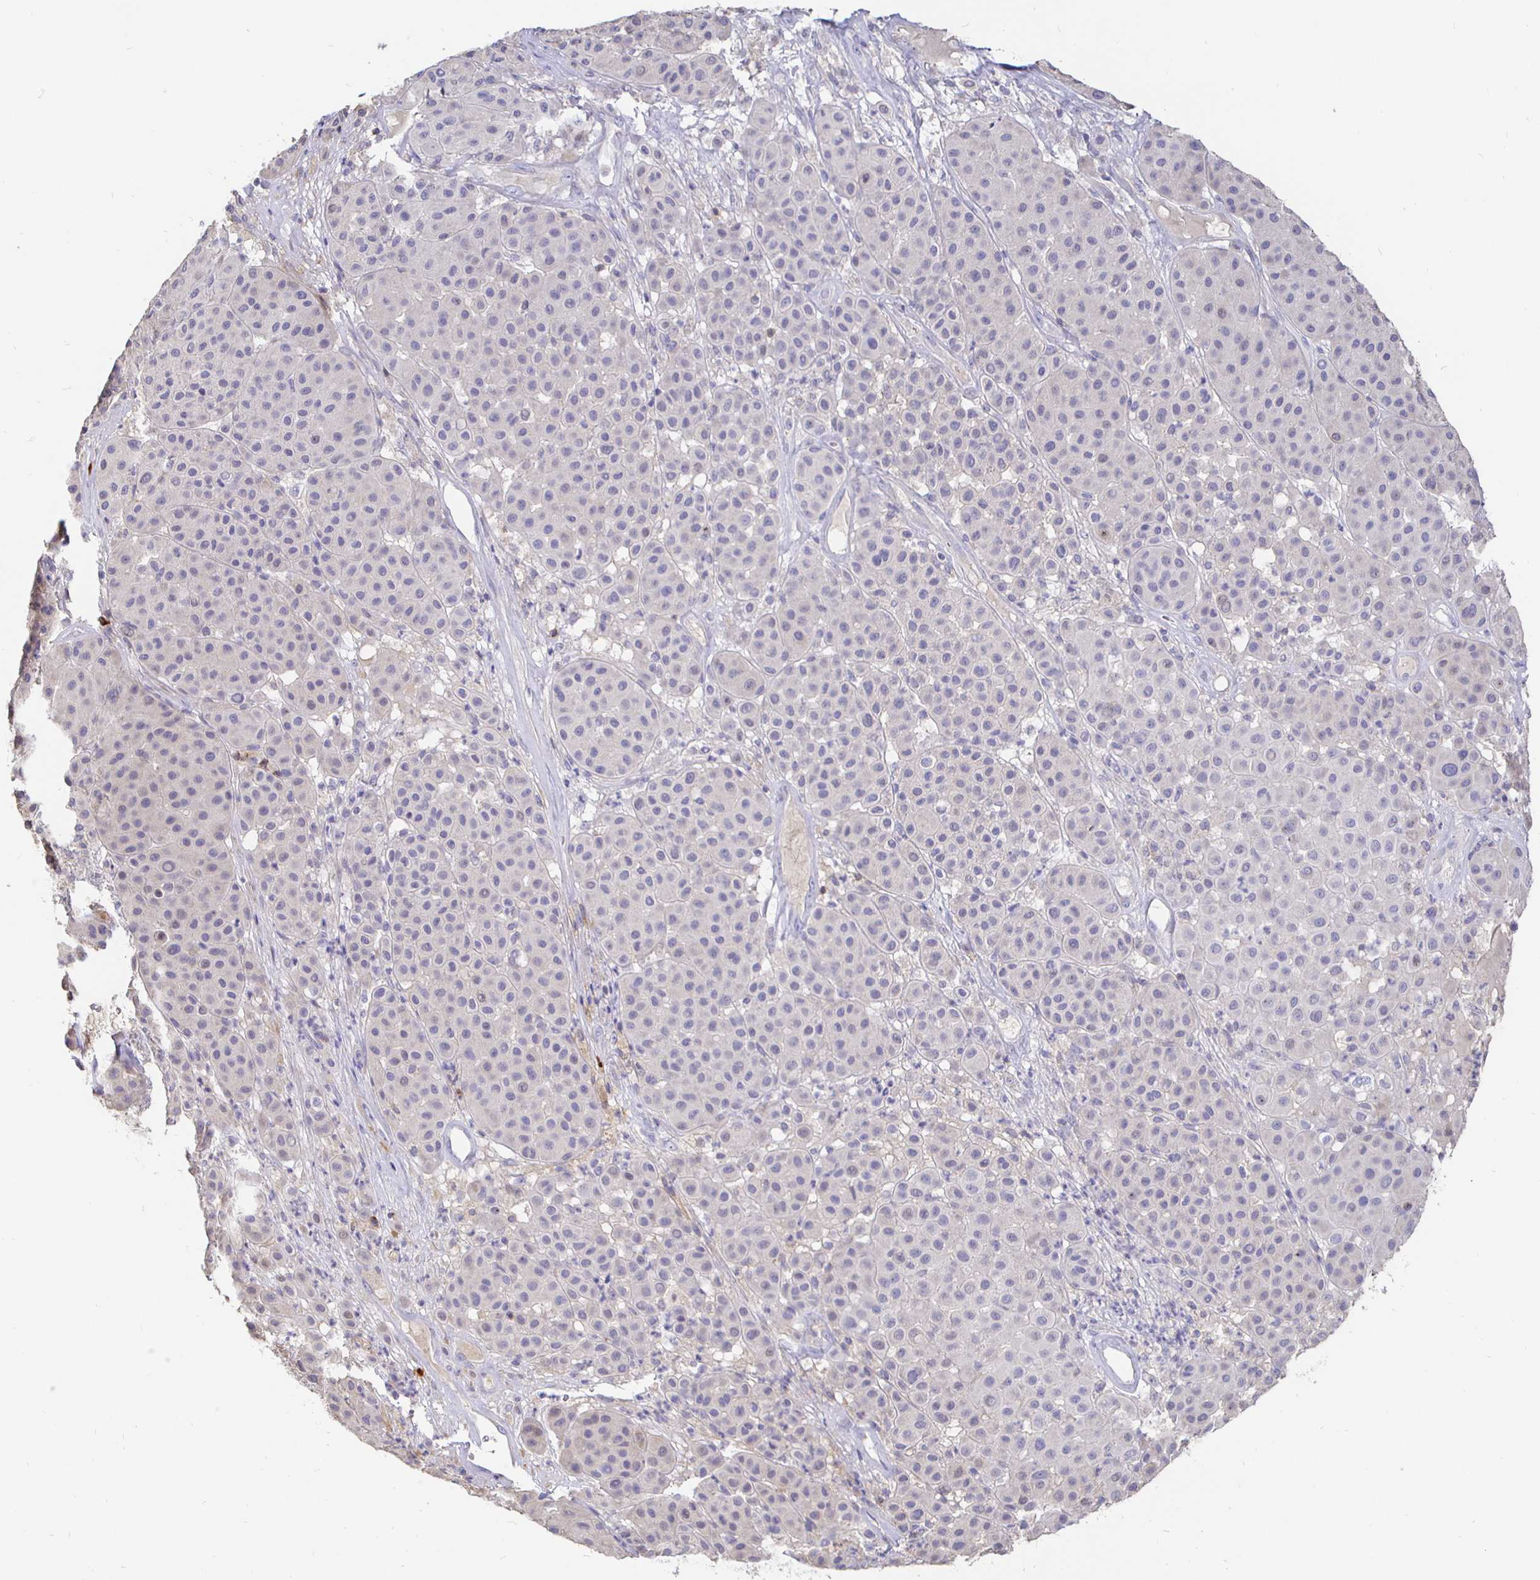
{"staining": {"intensity": "negative", "quantity": "none", "location": "none"}, "tissue": "melanoma", "cell_type": "Tumor cells", "image_type": "cancer", "snomed": [{"axis": "morphology", "description": "Malignant melanoma, Metastatic site"}, {"axis": "topography", "description": "Smooth muscle"}], "caption": "Tumor cells show no significant protein positivity in malignant melanoma (metastatic site).", "gene": "CXCR3", "patient": {"sex": "male", "age": 41}}